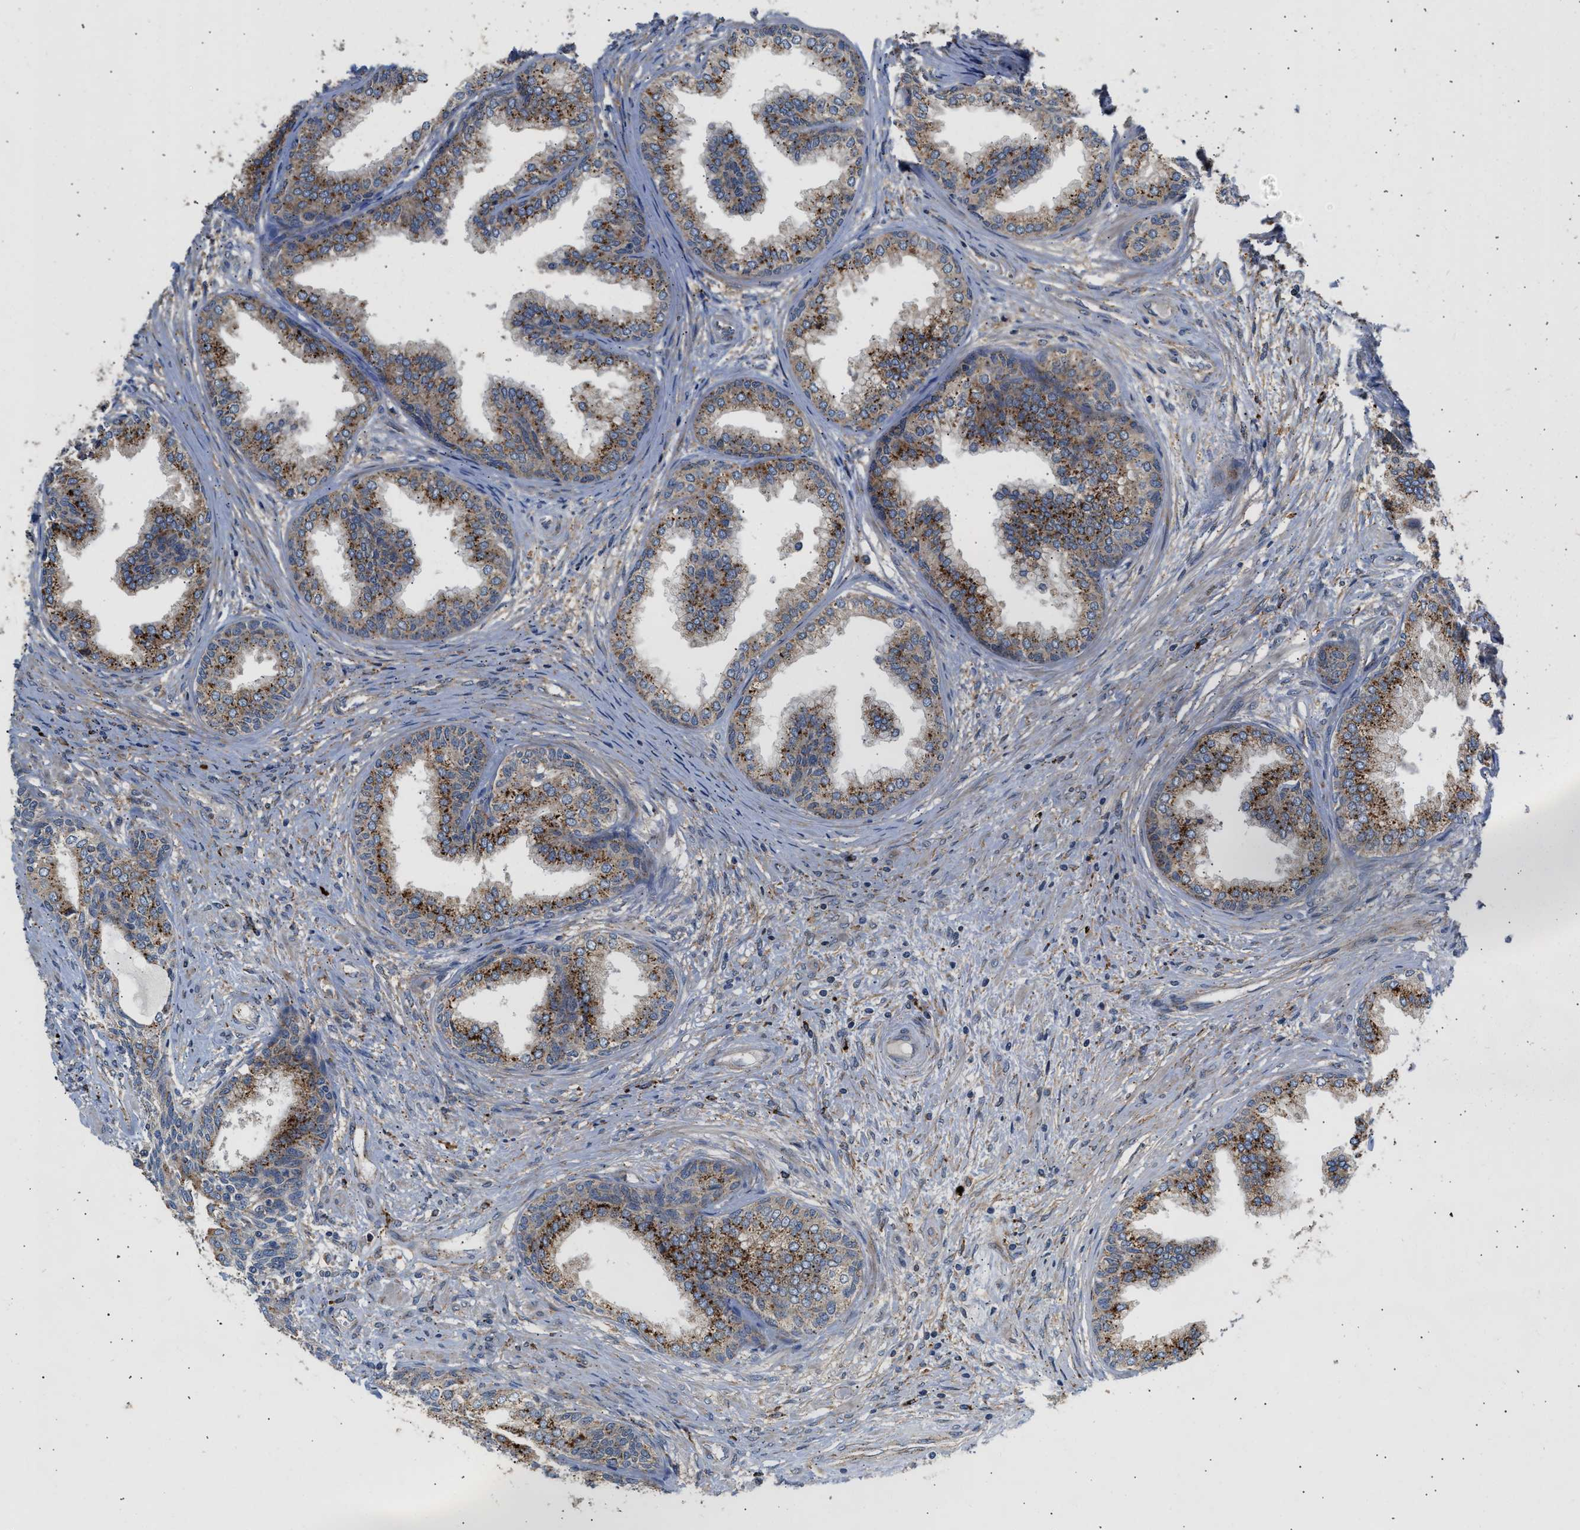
{"staining": {"intensity": "strong", "quantity": "25%-75%", "location": "cytoplasmic/membranous"}, "tissue": "prostate", "cell_type": "Glandular cells", "image_type": "normal", "snomed": [{"axis": "morphology", "description": "Normal tissue, NOS"}, {"axis": "topography", "description": "Prostate"}], "caption": "Immunohistochemical staining of benign prostate demonstrates 25%-75% levels of strong cytoplasmic/membranous protein staining in approximately 25%-75% of glandular cells.", "gene": "AMZ1", "patient": {"sex": "male", "age": 76}}